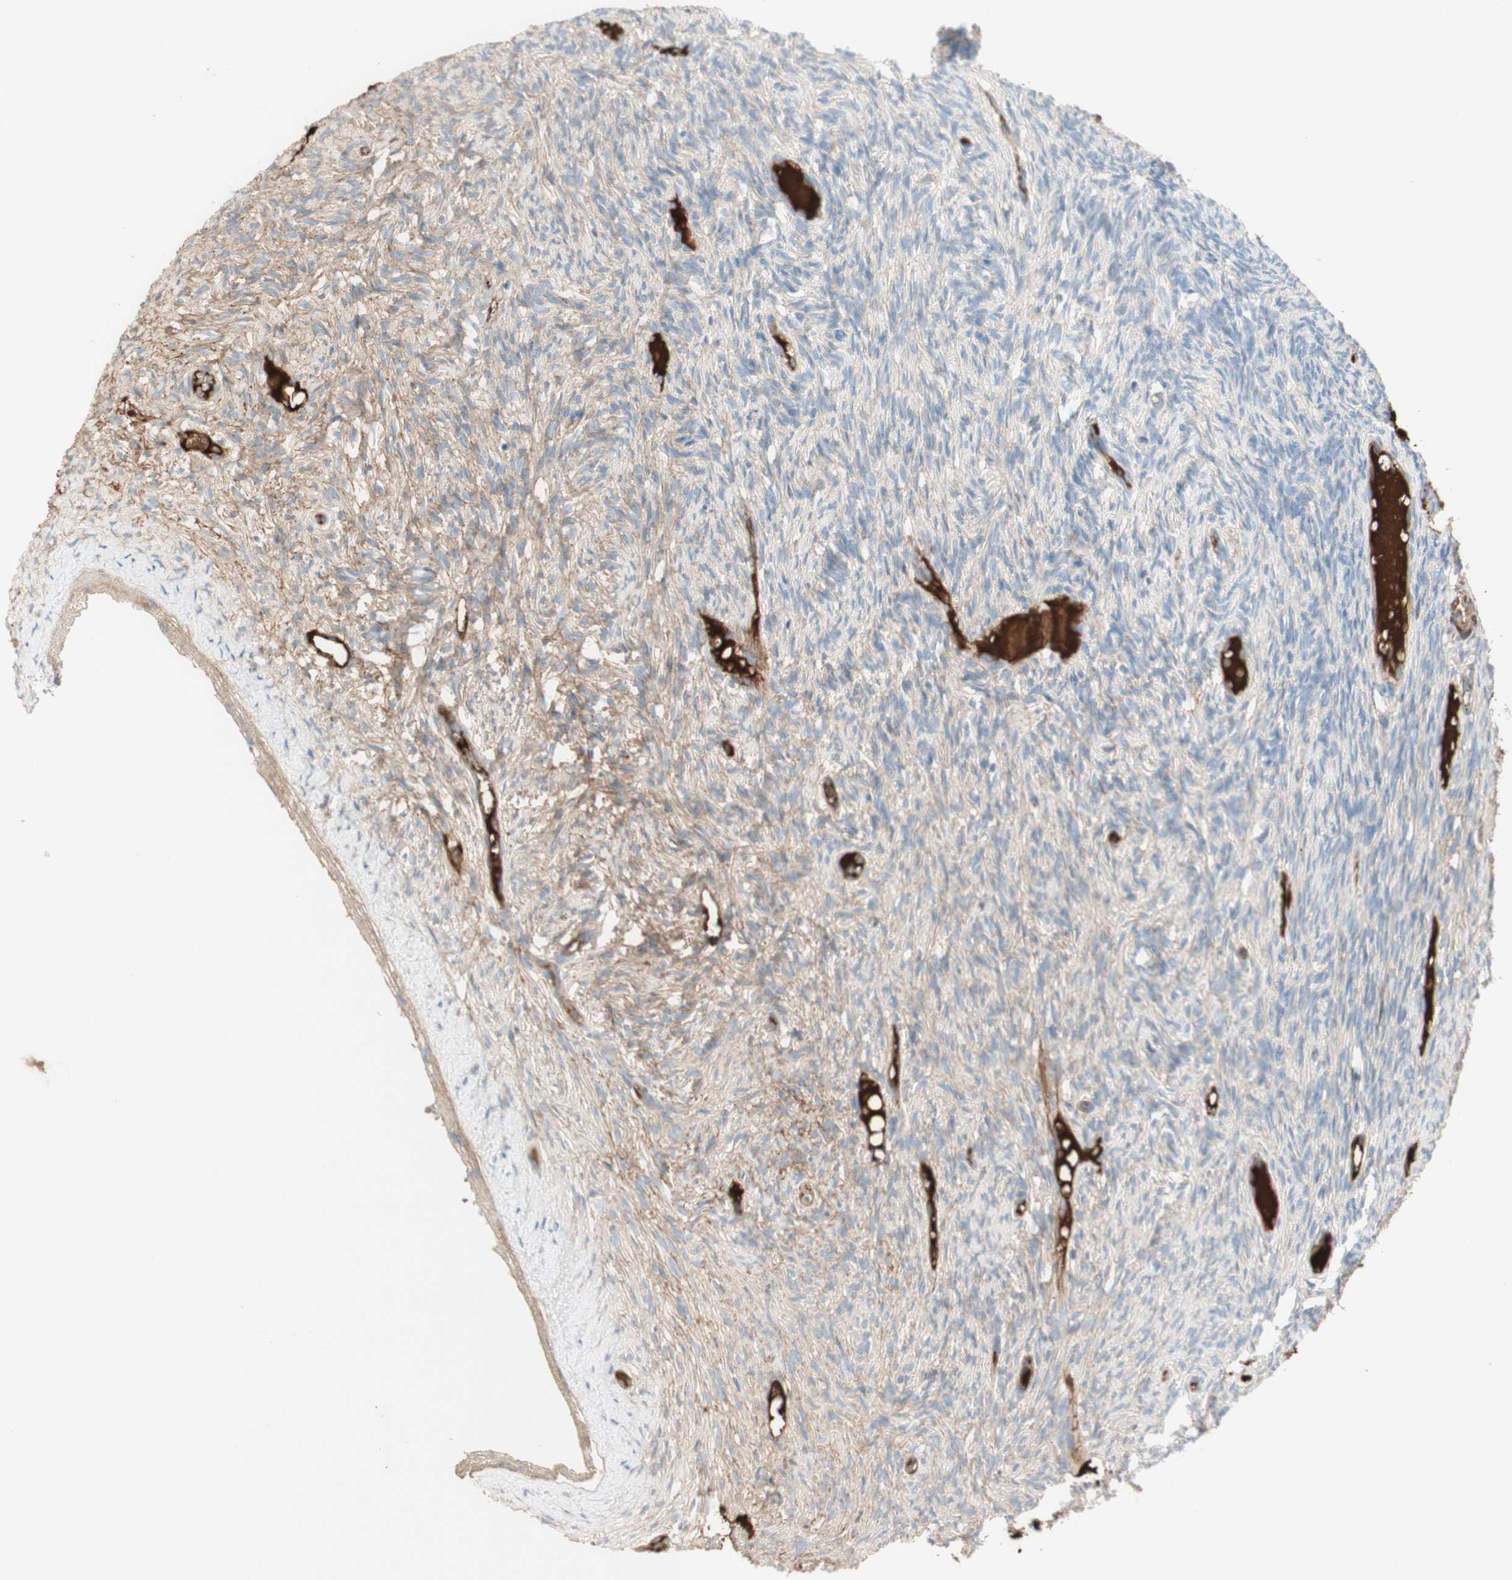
{"staining": {"intensity": "negative", "quantity": "none", "location": "none"}, "tissue": "ovary", "cell_type": "Follicle cells", "image_type": "normal", "snomed": [{"axis": "morphology", "description": "Normal tissue, NOS"}, {"axis": "topography", "description": "Ovary"}], "caption": "This histopathology image is of benign ovary stained with immunohistochemistry to label a protein in brown with the nuclei are counter-stained blue. There is no staining in follicle cells.", "gene": "KNG1", "patient": {"sex": "female", "age": 33}}